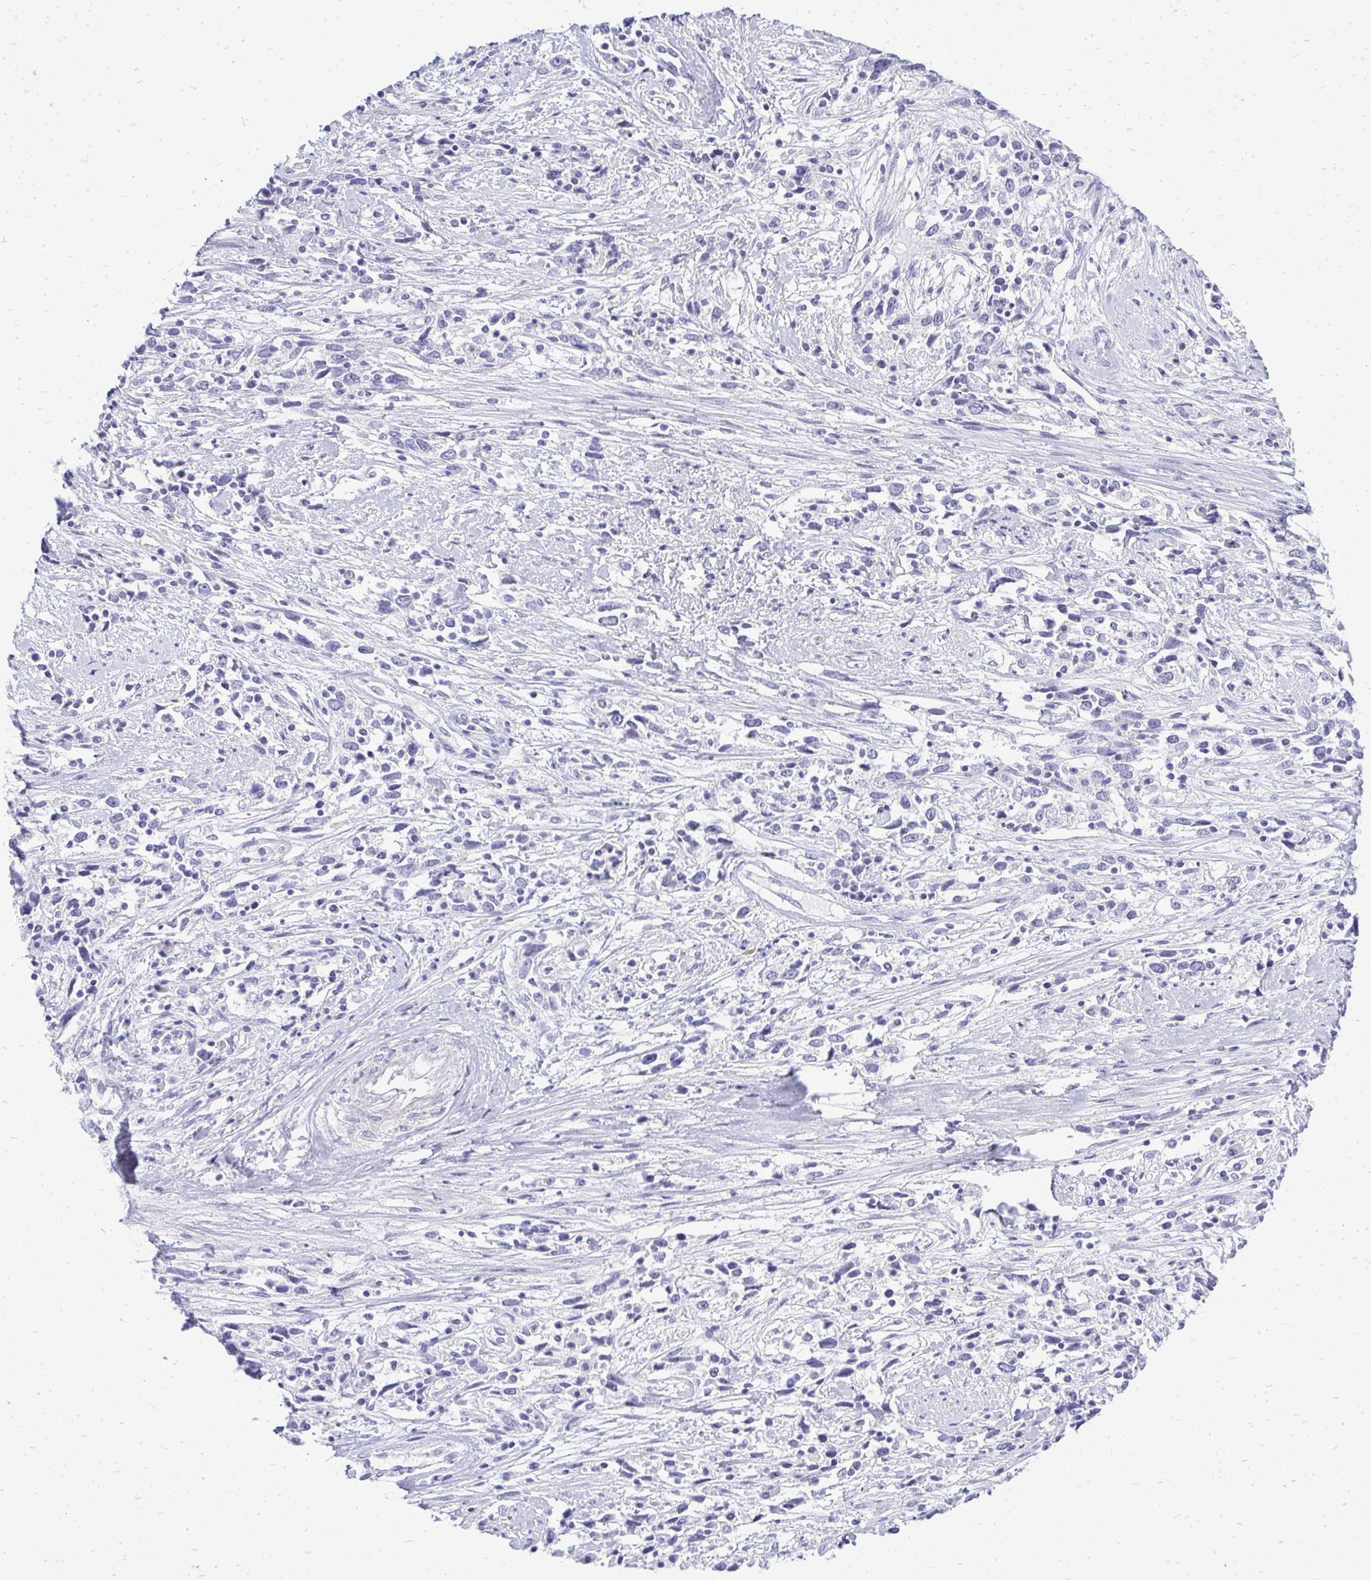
{"staining": {"intensity": "negative", "quantity": "none", "location": "none"}, "tissue": "cervical cancer", "cell_type": "Tumor cells", "image_type": "cancer", "snomed": [{"axis": "morphology", "description": "Adenocarcinoma, NOS"}, {"axis": "topography", "description": "Cervix"}], "caption": "DAB (3,3'-diaminobenzidine) immunohistochemical staining of adenocarcinoma (cervical) reveals no significant positivity in tumor cells. (DAB immunohistochemistry, high magnification).", "gene": "OR8D1", "patient": {"sex": "female", "age": 40}}